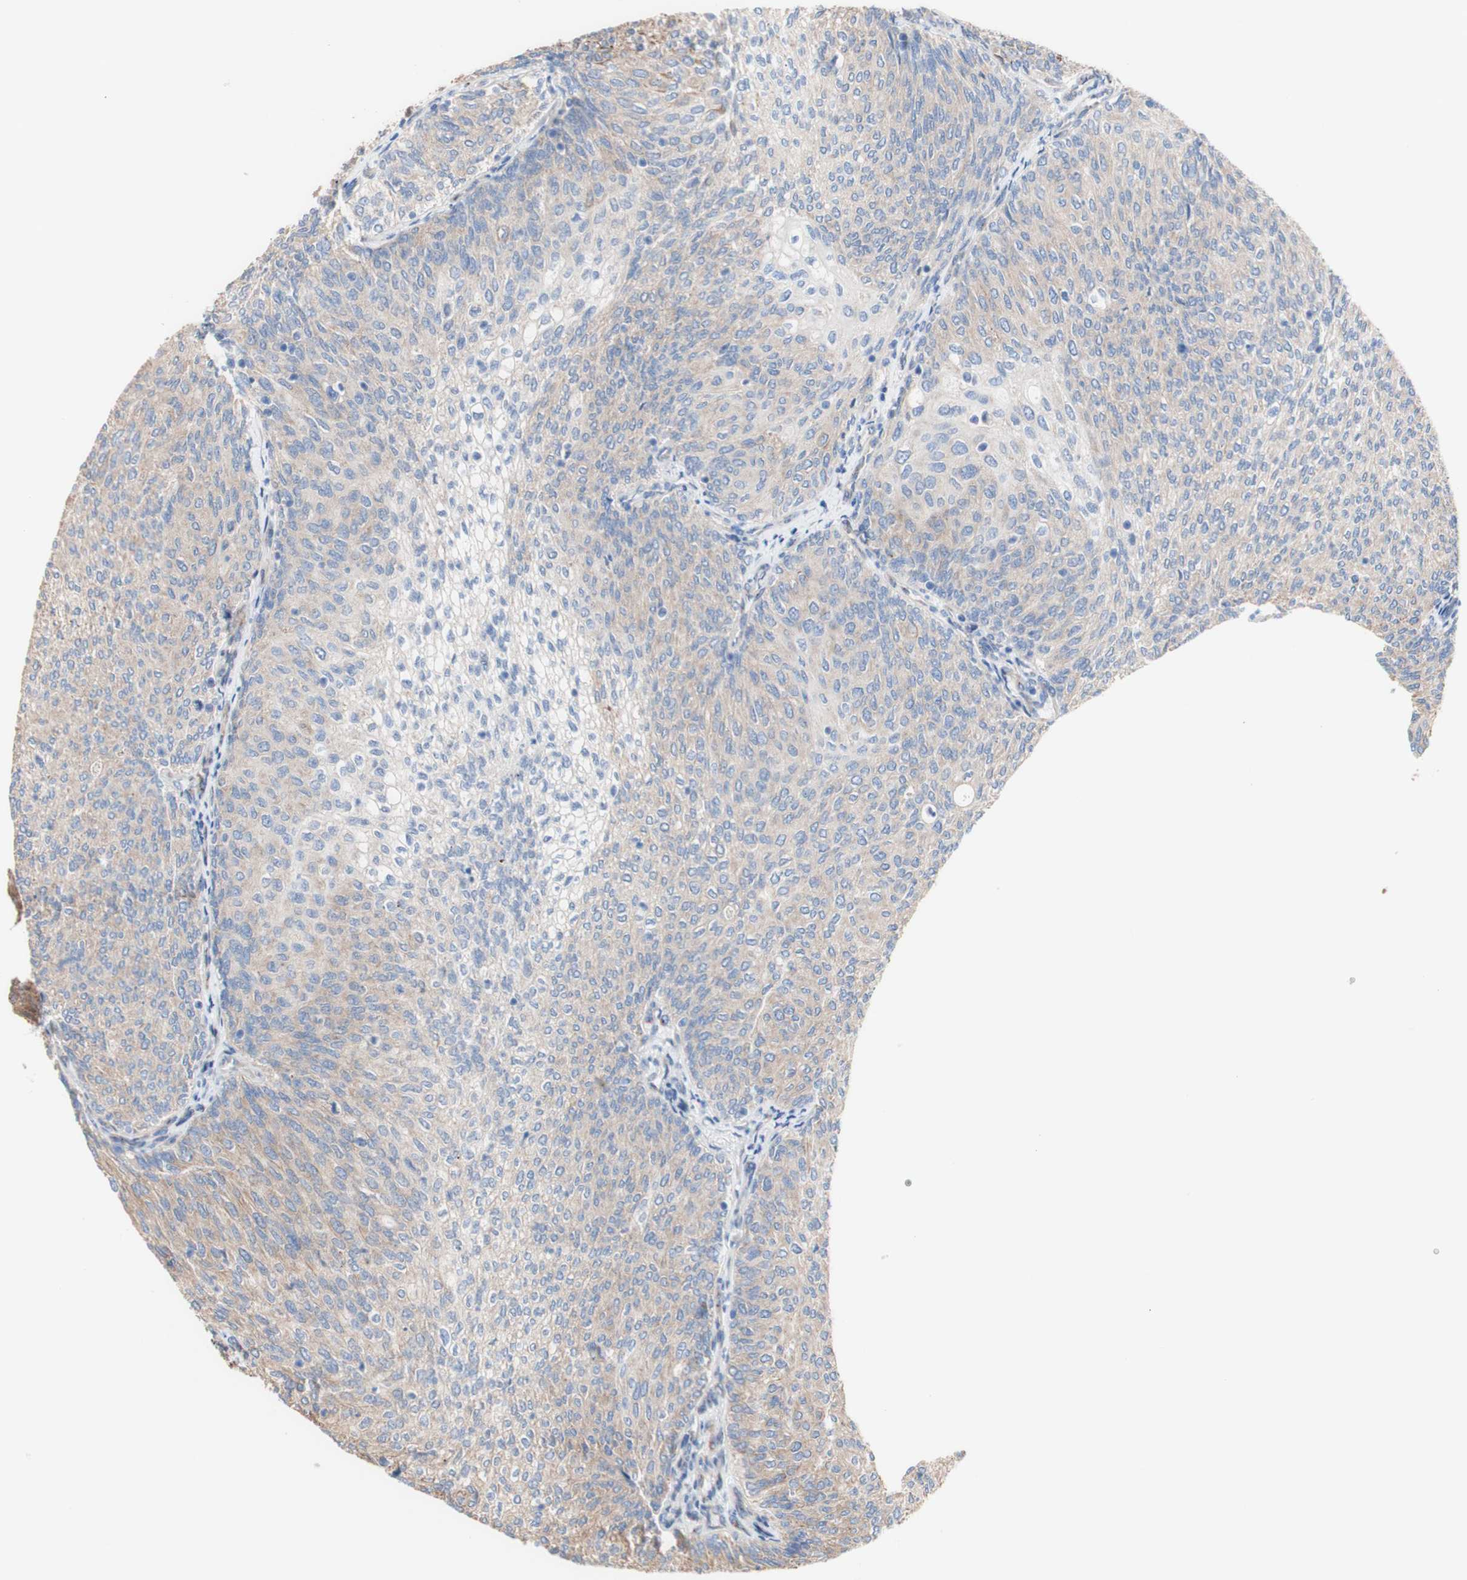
{"staining": {"intensity": "moderate", "quantity": "25%-75%", "location": "cytoplasmic/membranous"}, "tissue": "urothelial cancer", "cell_type": "Tumor cells", "image_type": "cancer", "snomed": [{"axis": "morphology", "description": "Urothelial carcinoma, Low grade"}, {"axis": "topography", "description": "Urinary bladder"}], "caption": "The immunohistochemical stain highlights moderate cytoplasmic/membranous expression in tumor cells of urothelial cancer tissue.", "gene": "LRIG3", "patient": {"sex": "female", "age": 79}}